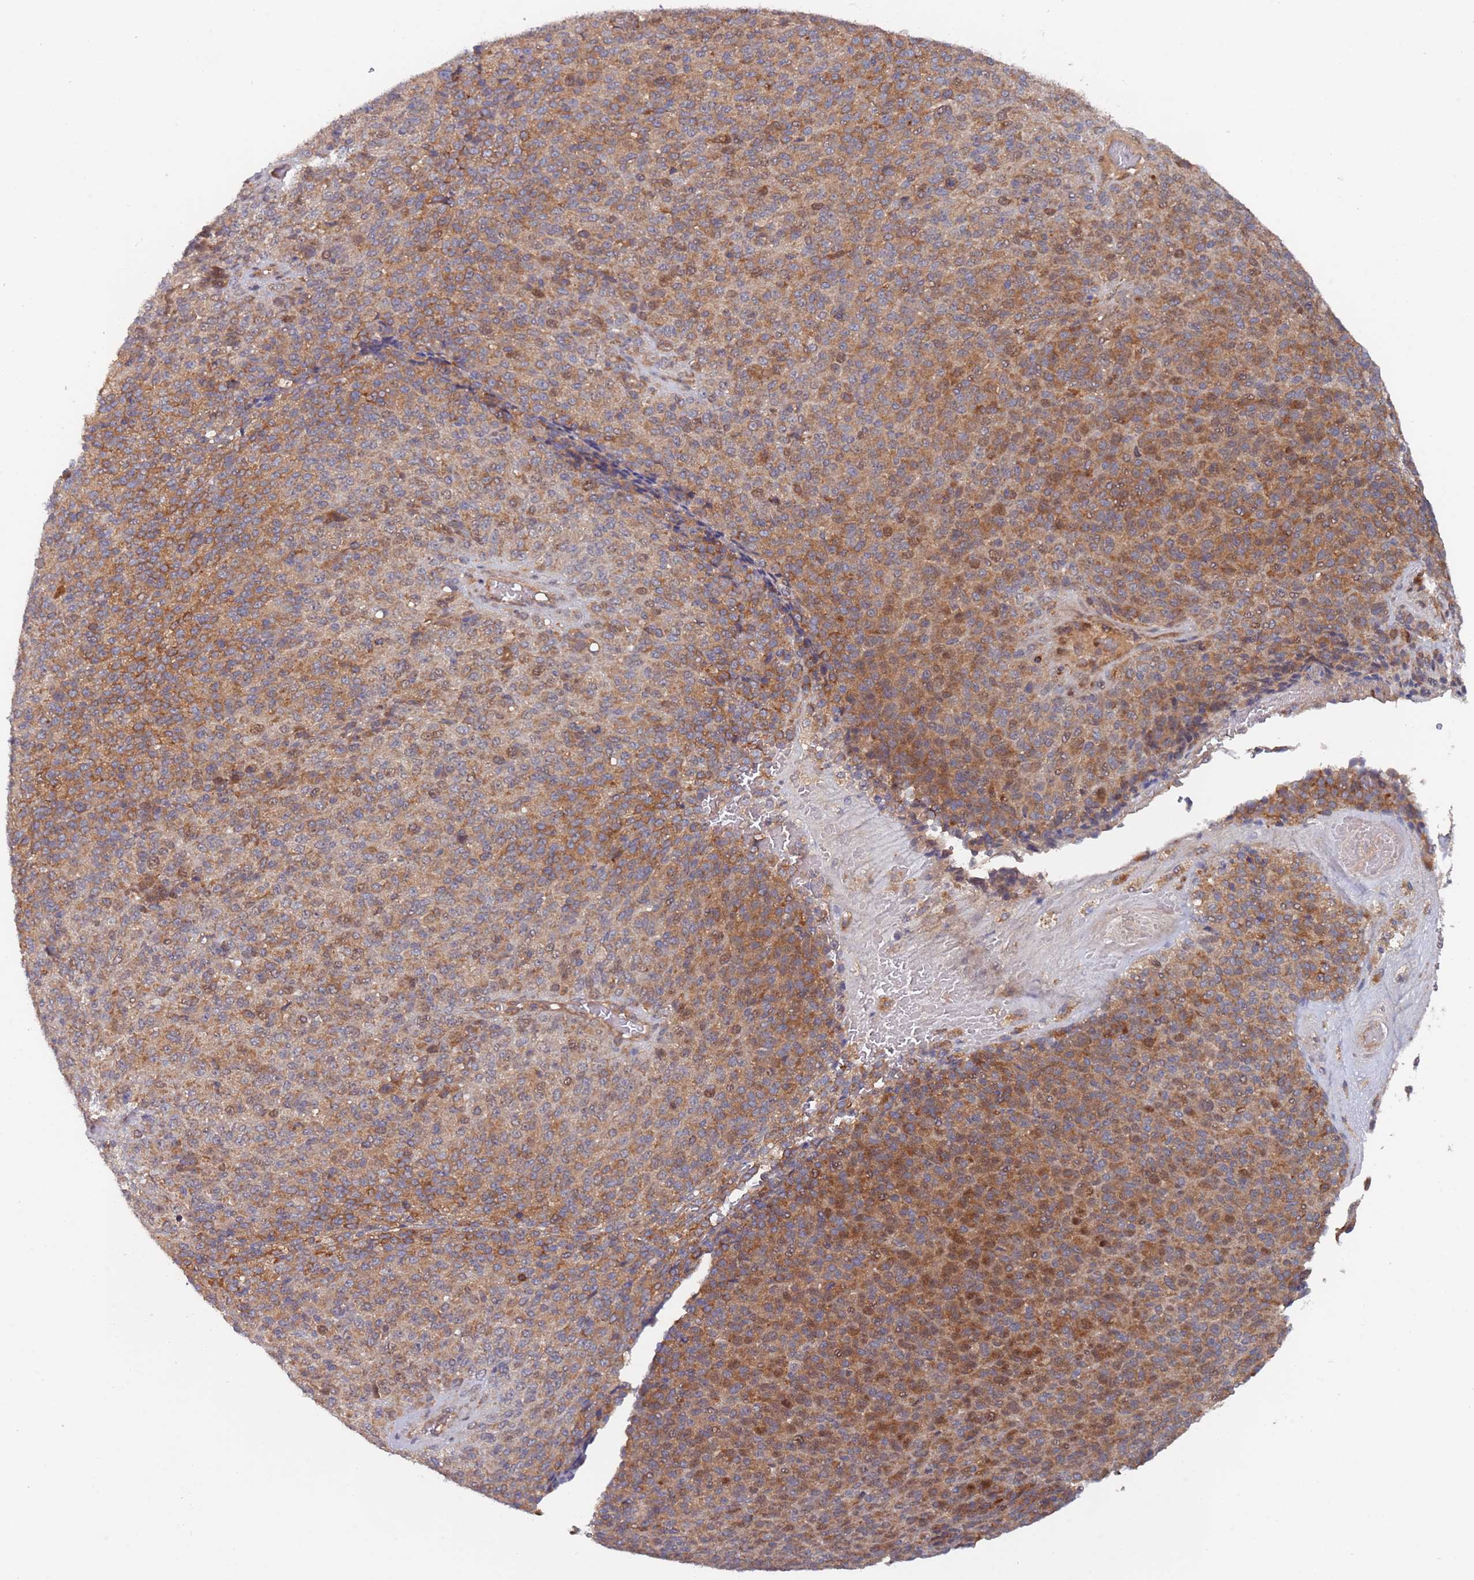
{"staining": {"intensity": "moderate", "quantity": ">75%", "location": "cytoplasmic/membranous,nuclear"}, "tissue": "melanoma", "cell_type": "Tumor cells", "image_type": "cancer", "snomed": [{"axis": "morphology", "description": "Malignant melanoma, Metastatic site"}, {"axis": "topography", "description": "Brain"}], "caption": "An image showing moderate cytoplasmic/membranous and nuclear positivity in about >75% of tumor cells in malignant melanoma (metastatic site), as visualized by brown immunohistochemical staining.", "gene": "DDX60", "patient": {"sex": "female", "age": 56}}